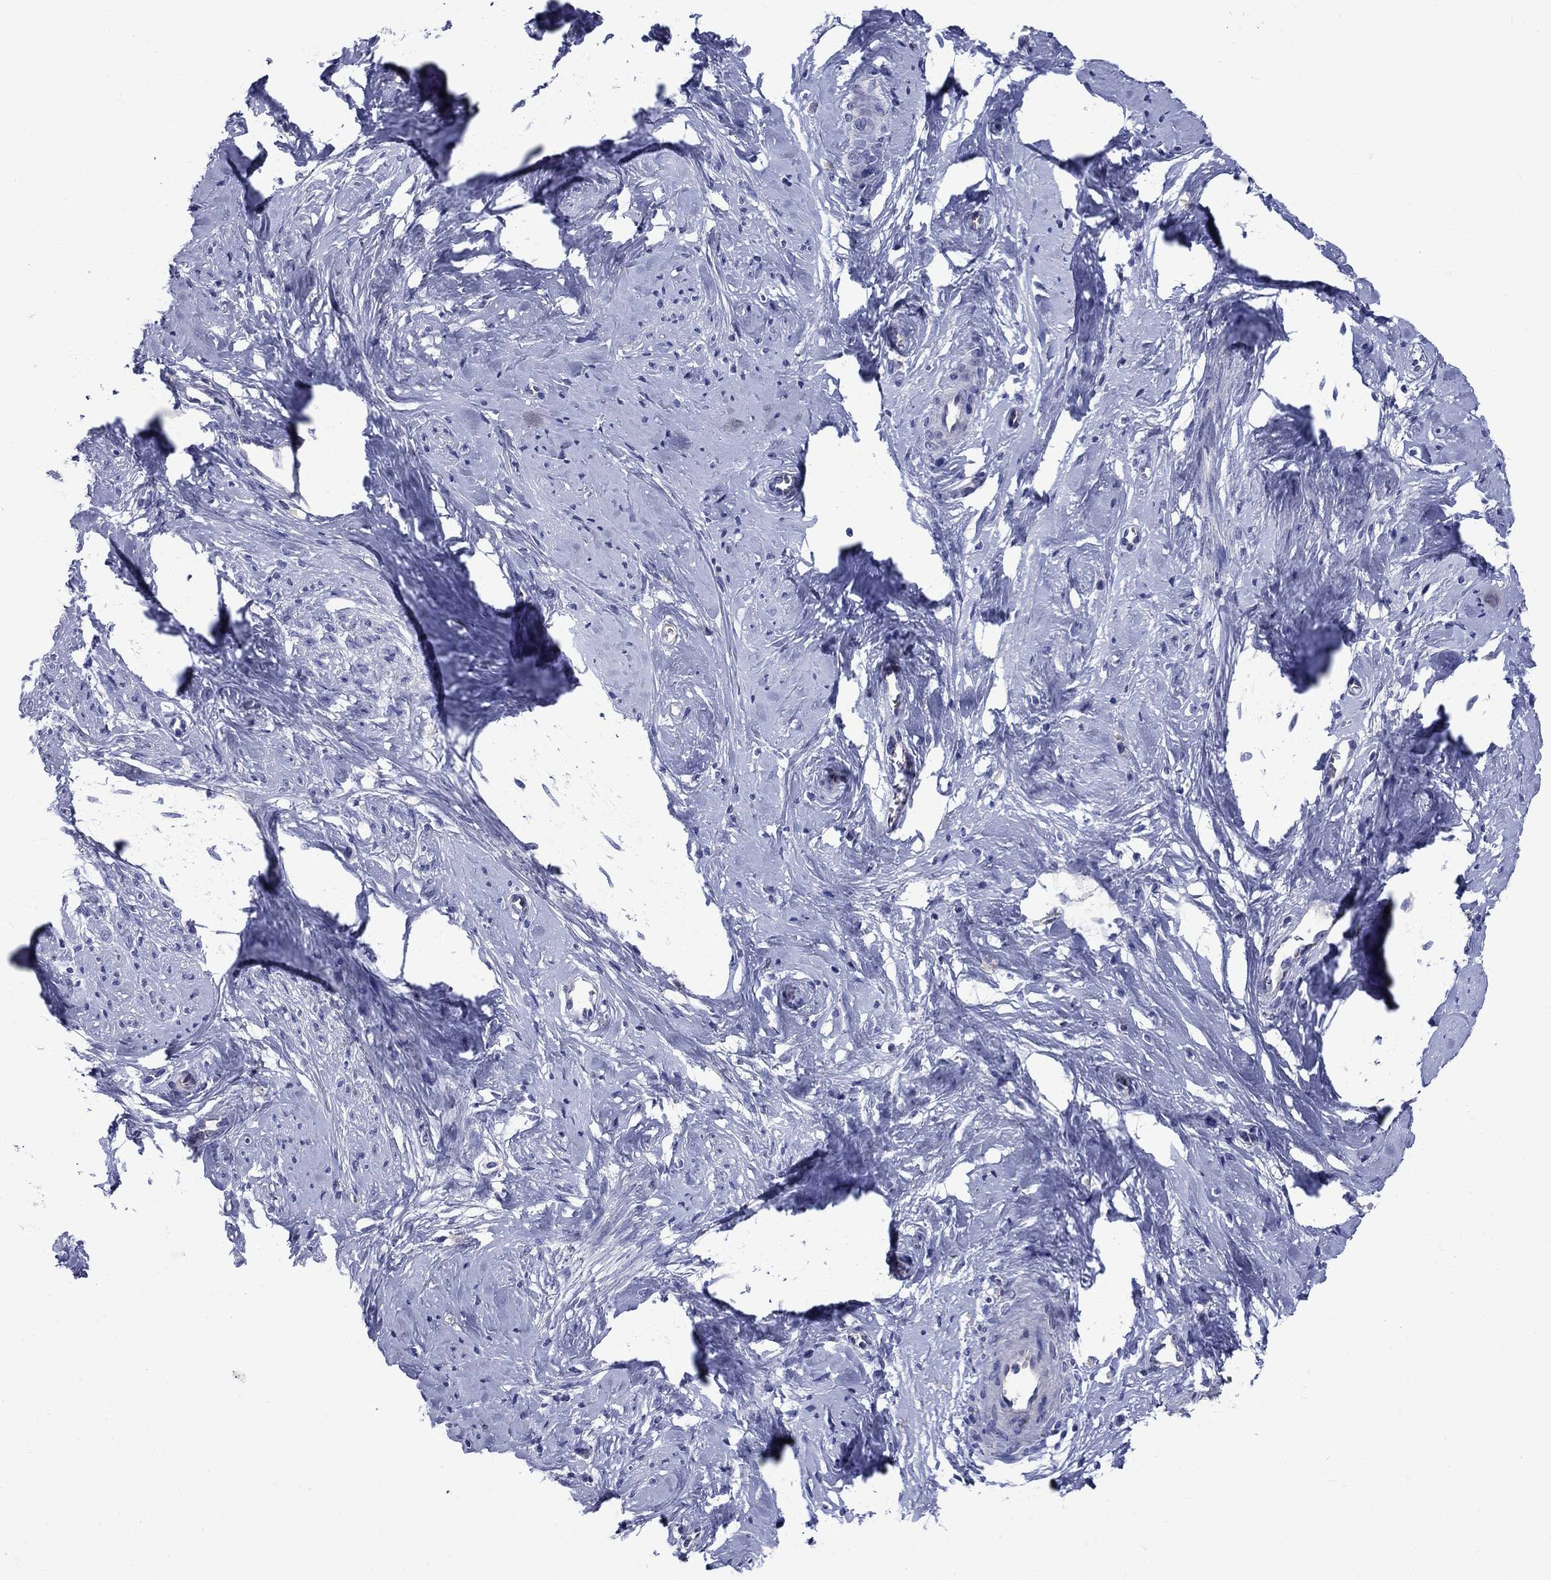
{"staining": {"intensity": "negative", "quantity": "none", "location": "none"}, "tissue": "cervical cancer", "cell_type": "Tumor cells", "image_type": "cancer", "snomed": [{"axis": "morphology", "description": "Normal tissue, NOS"}, {"axis": "morphology", "description": "Squamous cell carcinoma, NOS"}, {"axis": "topography", "description": "Cervix"}], "caption": "IHC micrograph of neoplastic tissue: cervical squamous cell carcinoma stained with DAB (3,3'-diaminobenzidine) shows no significant protein expression in tumor cells. Nuclei are stained in blue.", "gene": "SMCP", "patient": {"sex": "female", "age": 39}}